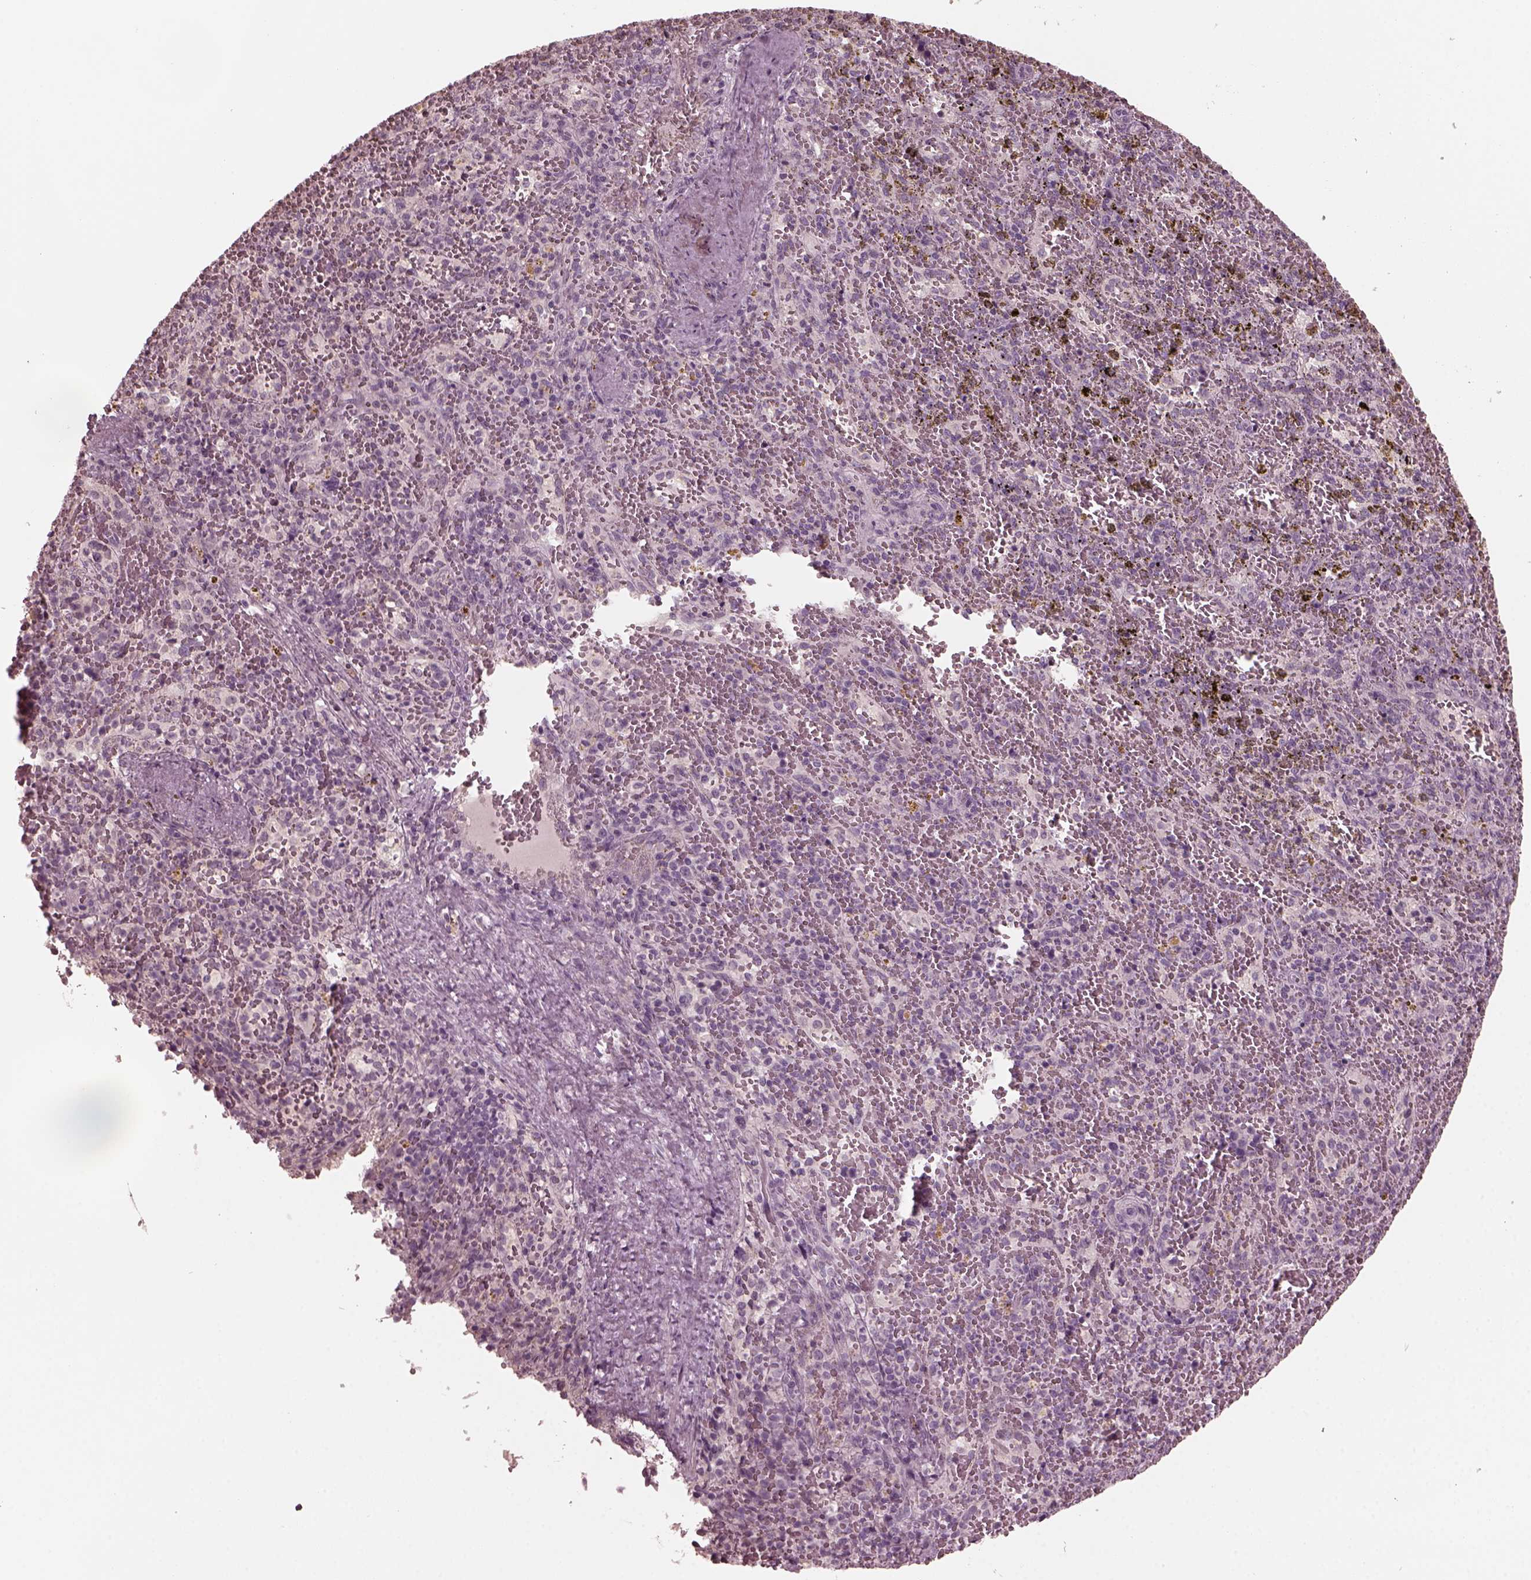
{"staining": {"intensity": "negative", "quantity": "none", "location": "none"}, "tissue": "spleen", "cell_type": "Cells in red pulp", "image_type": "normal", "snomed": [{"axis": "morphology", "description": "Normal tissue, NOS"}, {"axis": "topography", "description": "Spleen"}], "caption": "Immunohistochemical staining of normal spleen exhibits no significant expression in cells in red pulp. The staining was performed using DAB (3,3'-diaminobenzidine) to visualize the protein expression in brown, while the nuclei were stained in blue with hematoxylin (Magnification: 20x).", "gene": "RCVRN", "patient": {"sex": "female", "age": 50}}